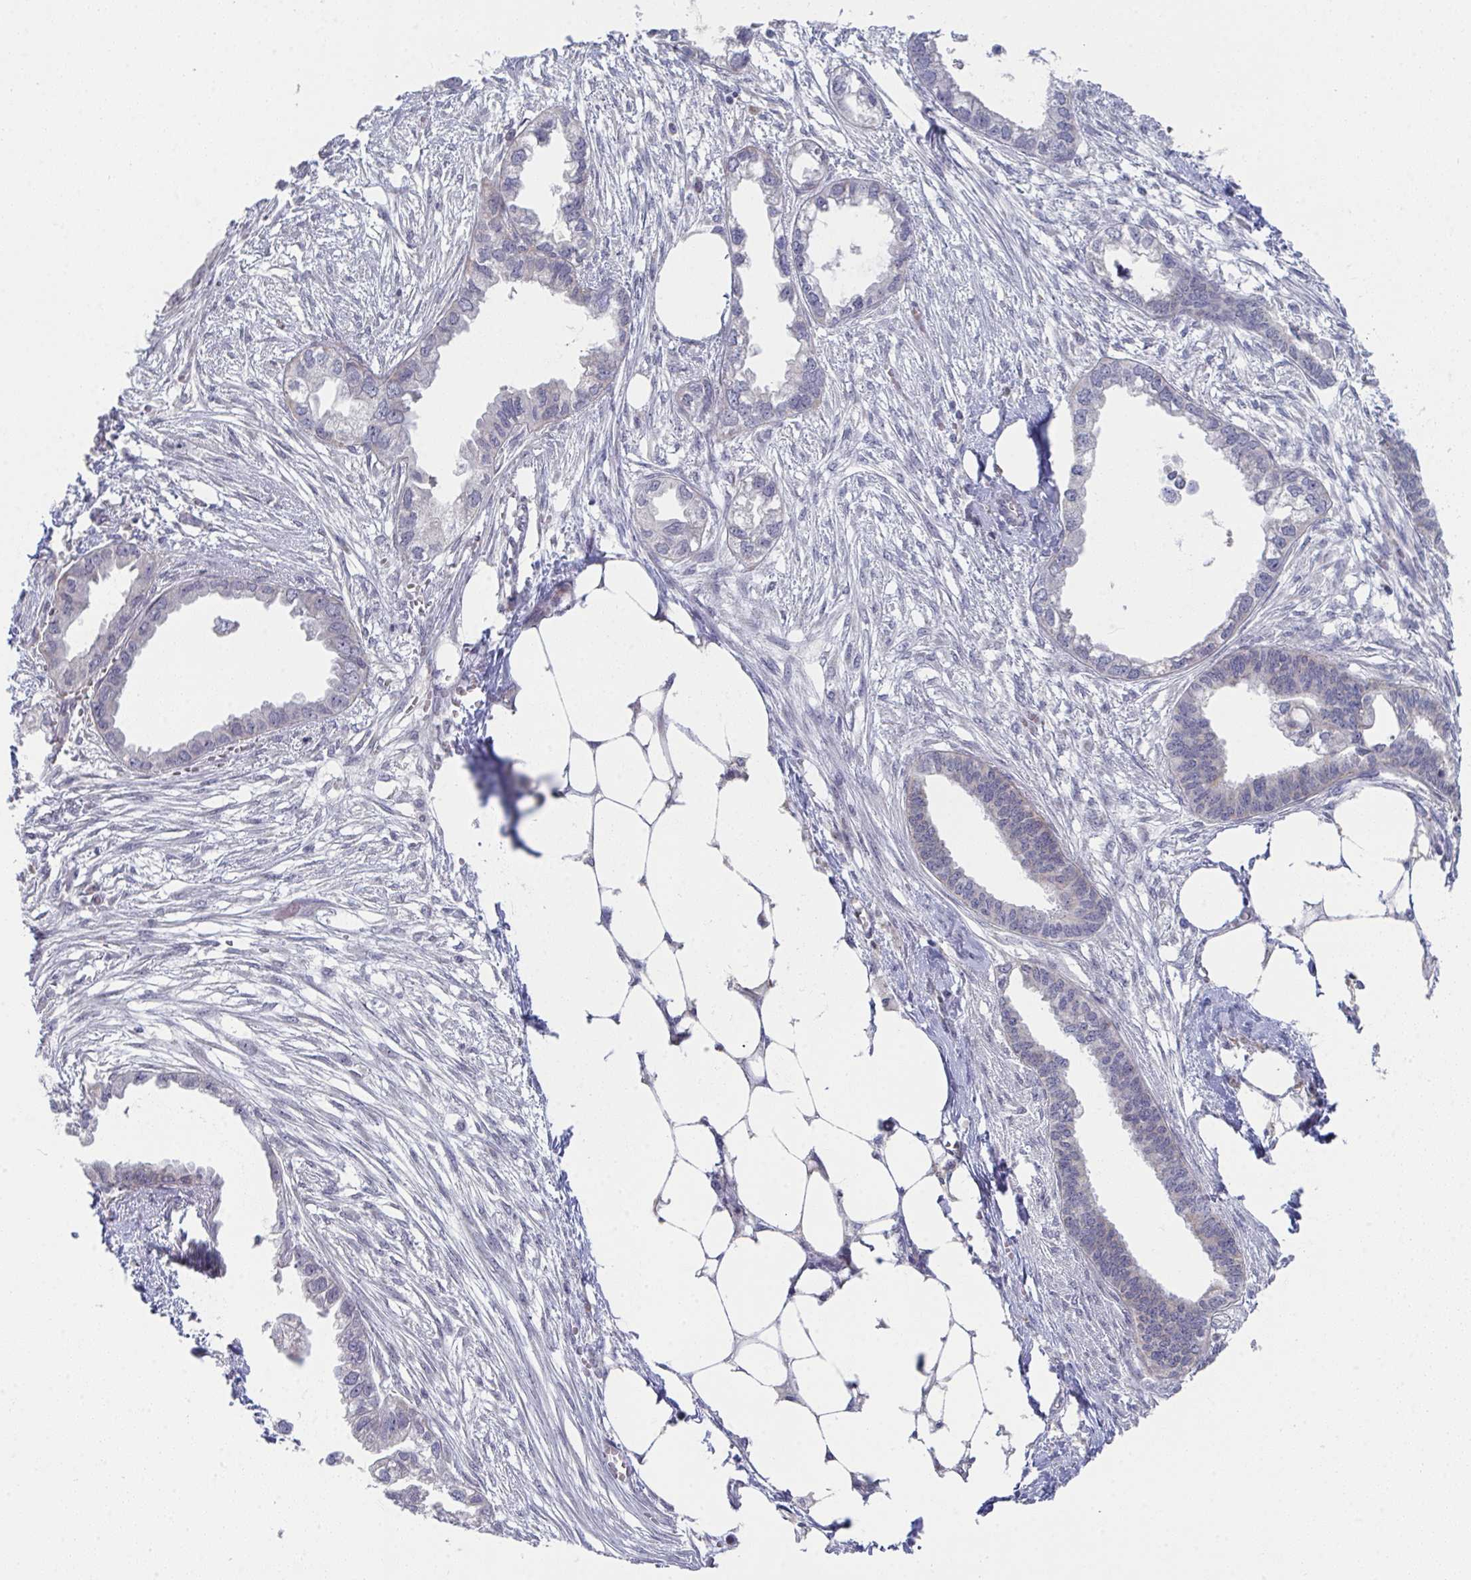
{"staining": {"intensity": "negative", "quantity": "none", "location": "none"}, "tissue": "endometrial cancer", "cell_type": "Tumor cells", "image_type": "cancer", "snomed": [{"axis": "morphology", "description": "Adenocarcinoma, NOS"}, {"axis": "morphology", "description": "Adenocarcinoma, metastatic, NOS"}, {"axis": "topography", "description": "Adipose tissue"}, {"axis": "topography", "description": "Endometrium"}], "caption": "A photomicrograph of human adenocarcinoma (endometrial) is negative for staining in tumor cells. (Immunohistochemistry, brightfield microscopy, high magnification).", "gene": "VWDE", "patient": {"sex": "female", "age": 67}}